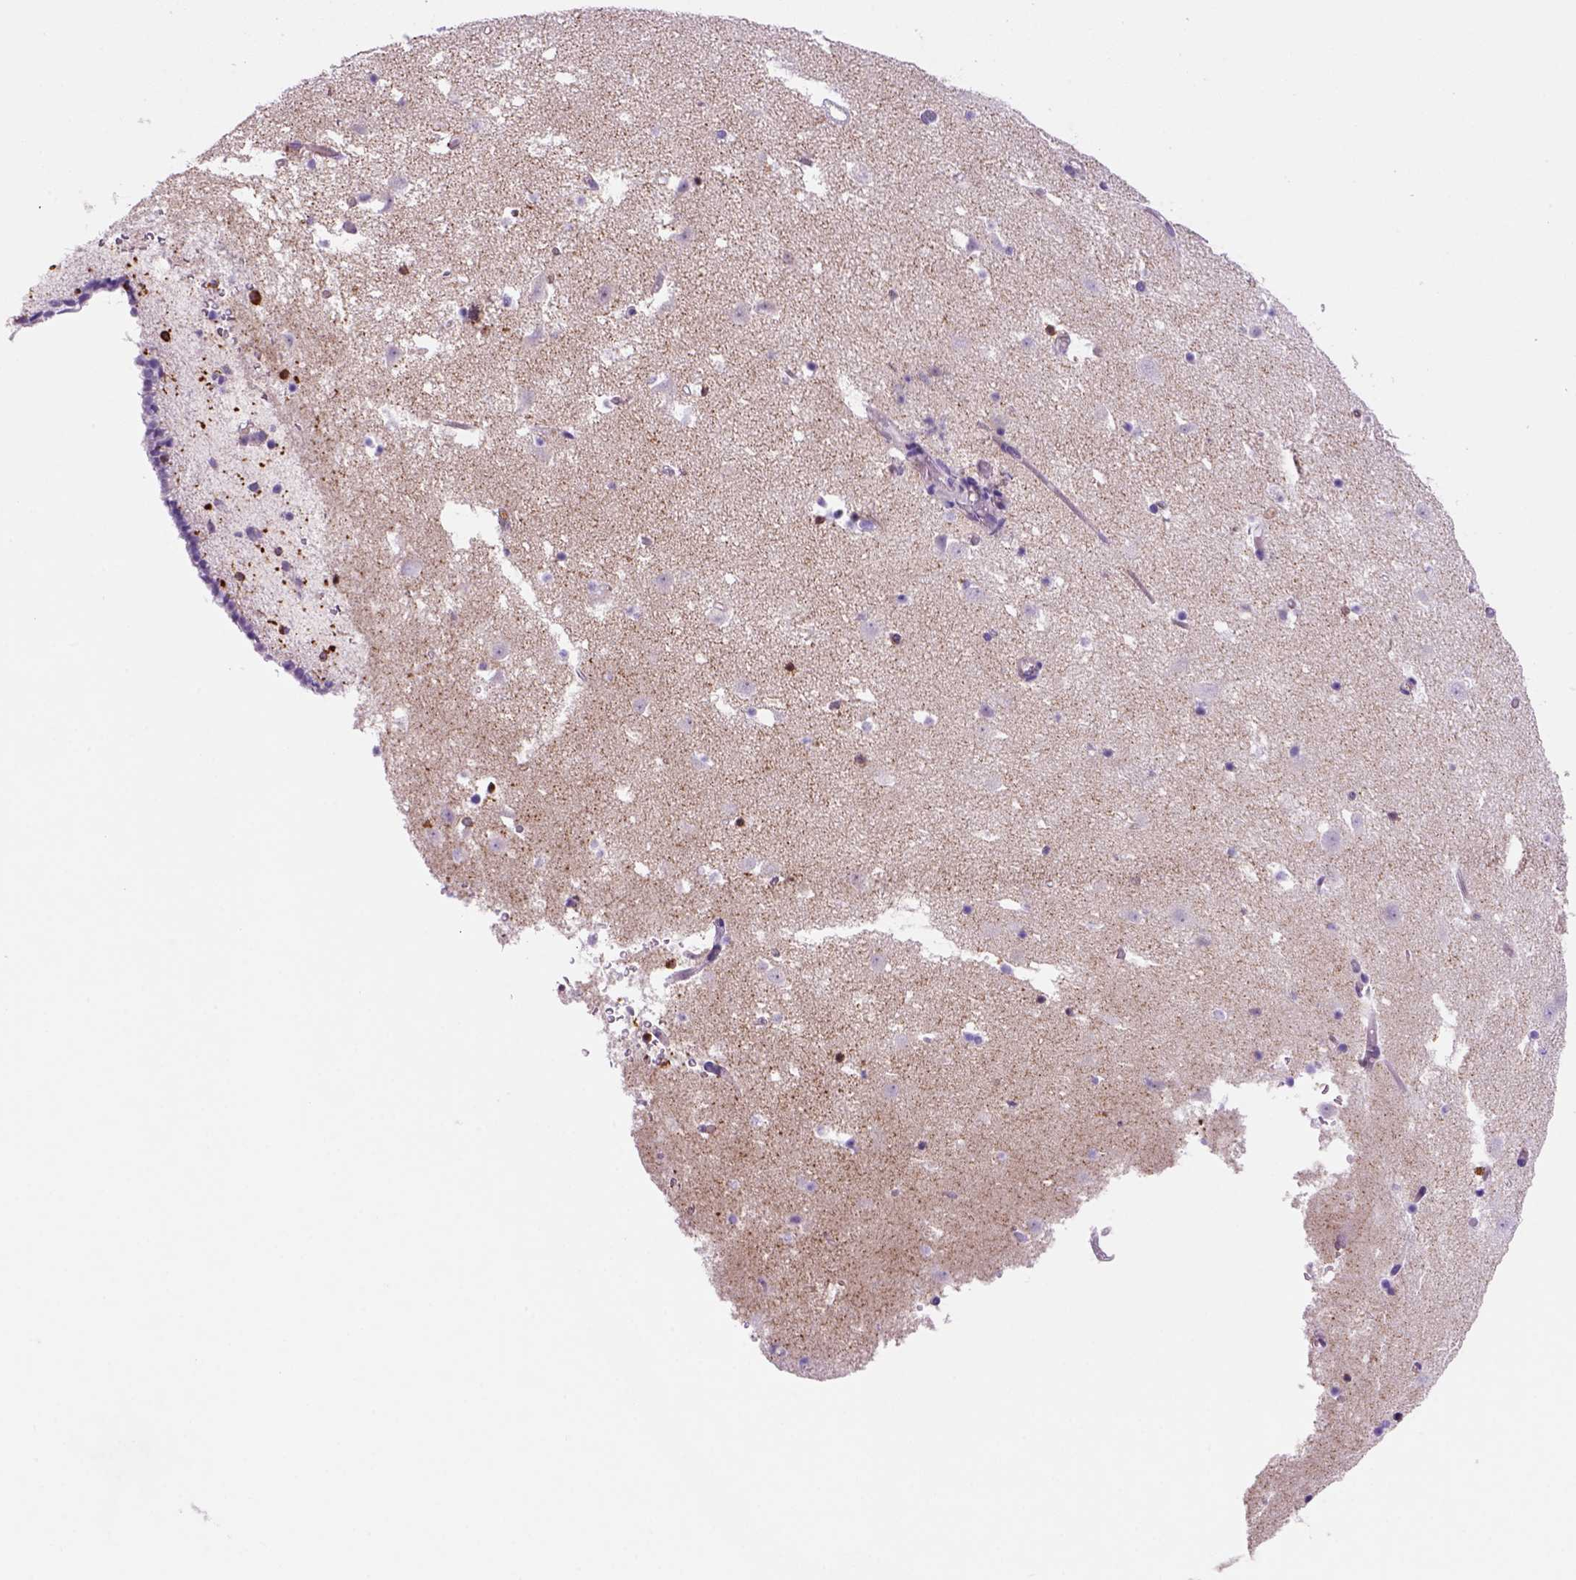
{"staining": {"intensity": "strong", "quantity": "<25%", "location": "cytoplasmic/membranous"}, "tissue": "caudate", "cell_type": "Glial cells", "image_type": "normal", "snomed": [{"axis": "morphology", "description": "Normal tissue, NOS"}, {"axis": "topography", "description": "Lateral ventricle wall"}], "caption": "Immunohistochemical staining of normal human caudate demonstrates strong cytoplasmic/membranous protein staining in approximately <25% of glial cells. (Brightfield microscopy of DAB IHC at high magnification).", "gene": "INPP5D", "patient": {"sex": "female", "age": 42}}